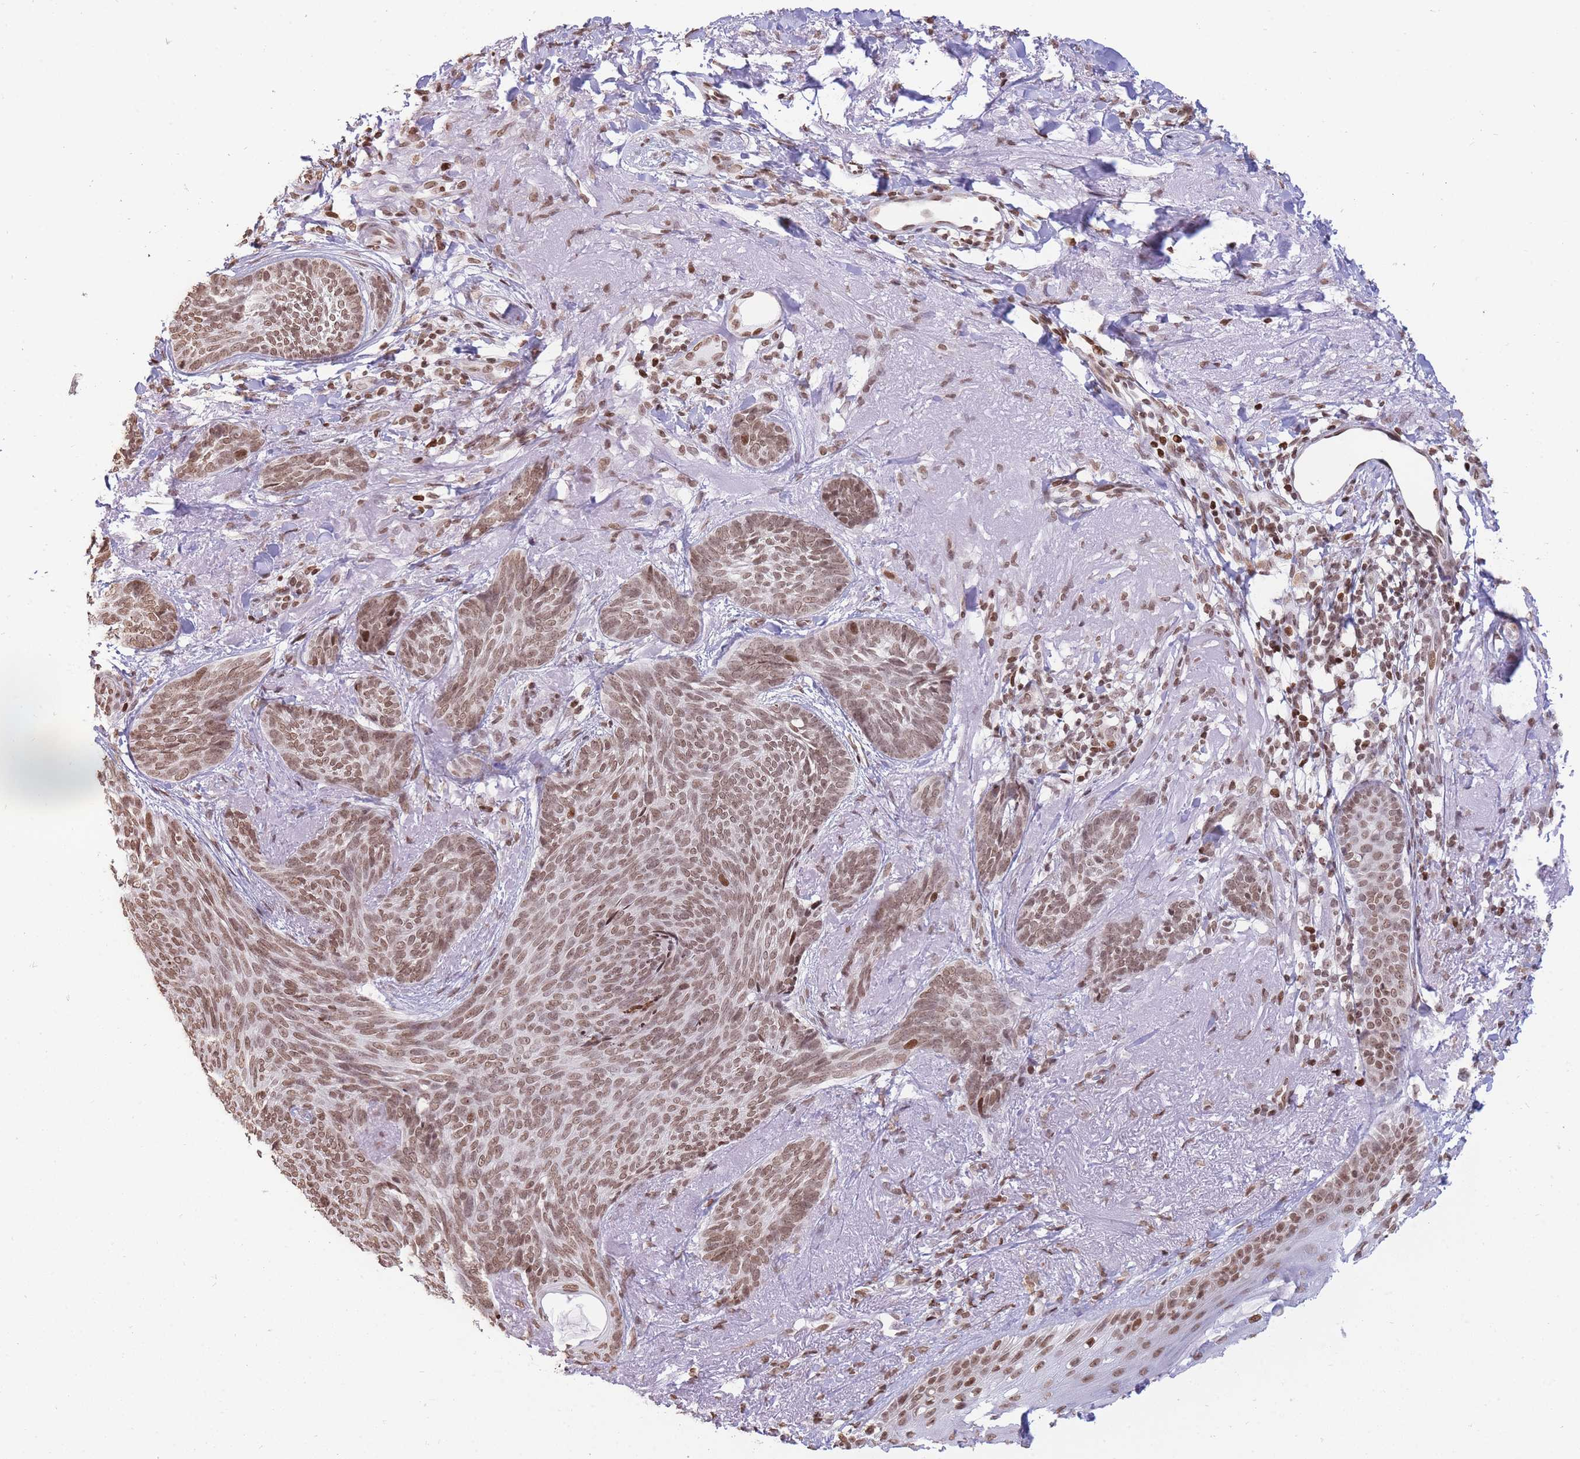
{"staining": {"intensity": "moderate", "quantity": ">75%", "location": "nuclear"}, "tissue": "skin cancer", "cell_type": "Tumor cells", "image_type": "cancer", "snomed": [{"axis": "morphology", "description": "Basal cell carcinoma"}, {"axis": "topography", "description": "Skin"}], "caption": "Immunohistochemistry of human basal cell carcinoma (skin) reveals medium levels of moderate nuclear positivity in approximately >75% of tumor cells.", "gene": "SHISAL1", "patient": {"sex": "female", "age": 86}}